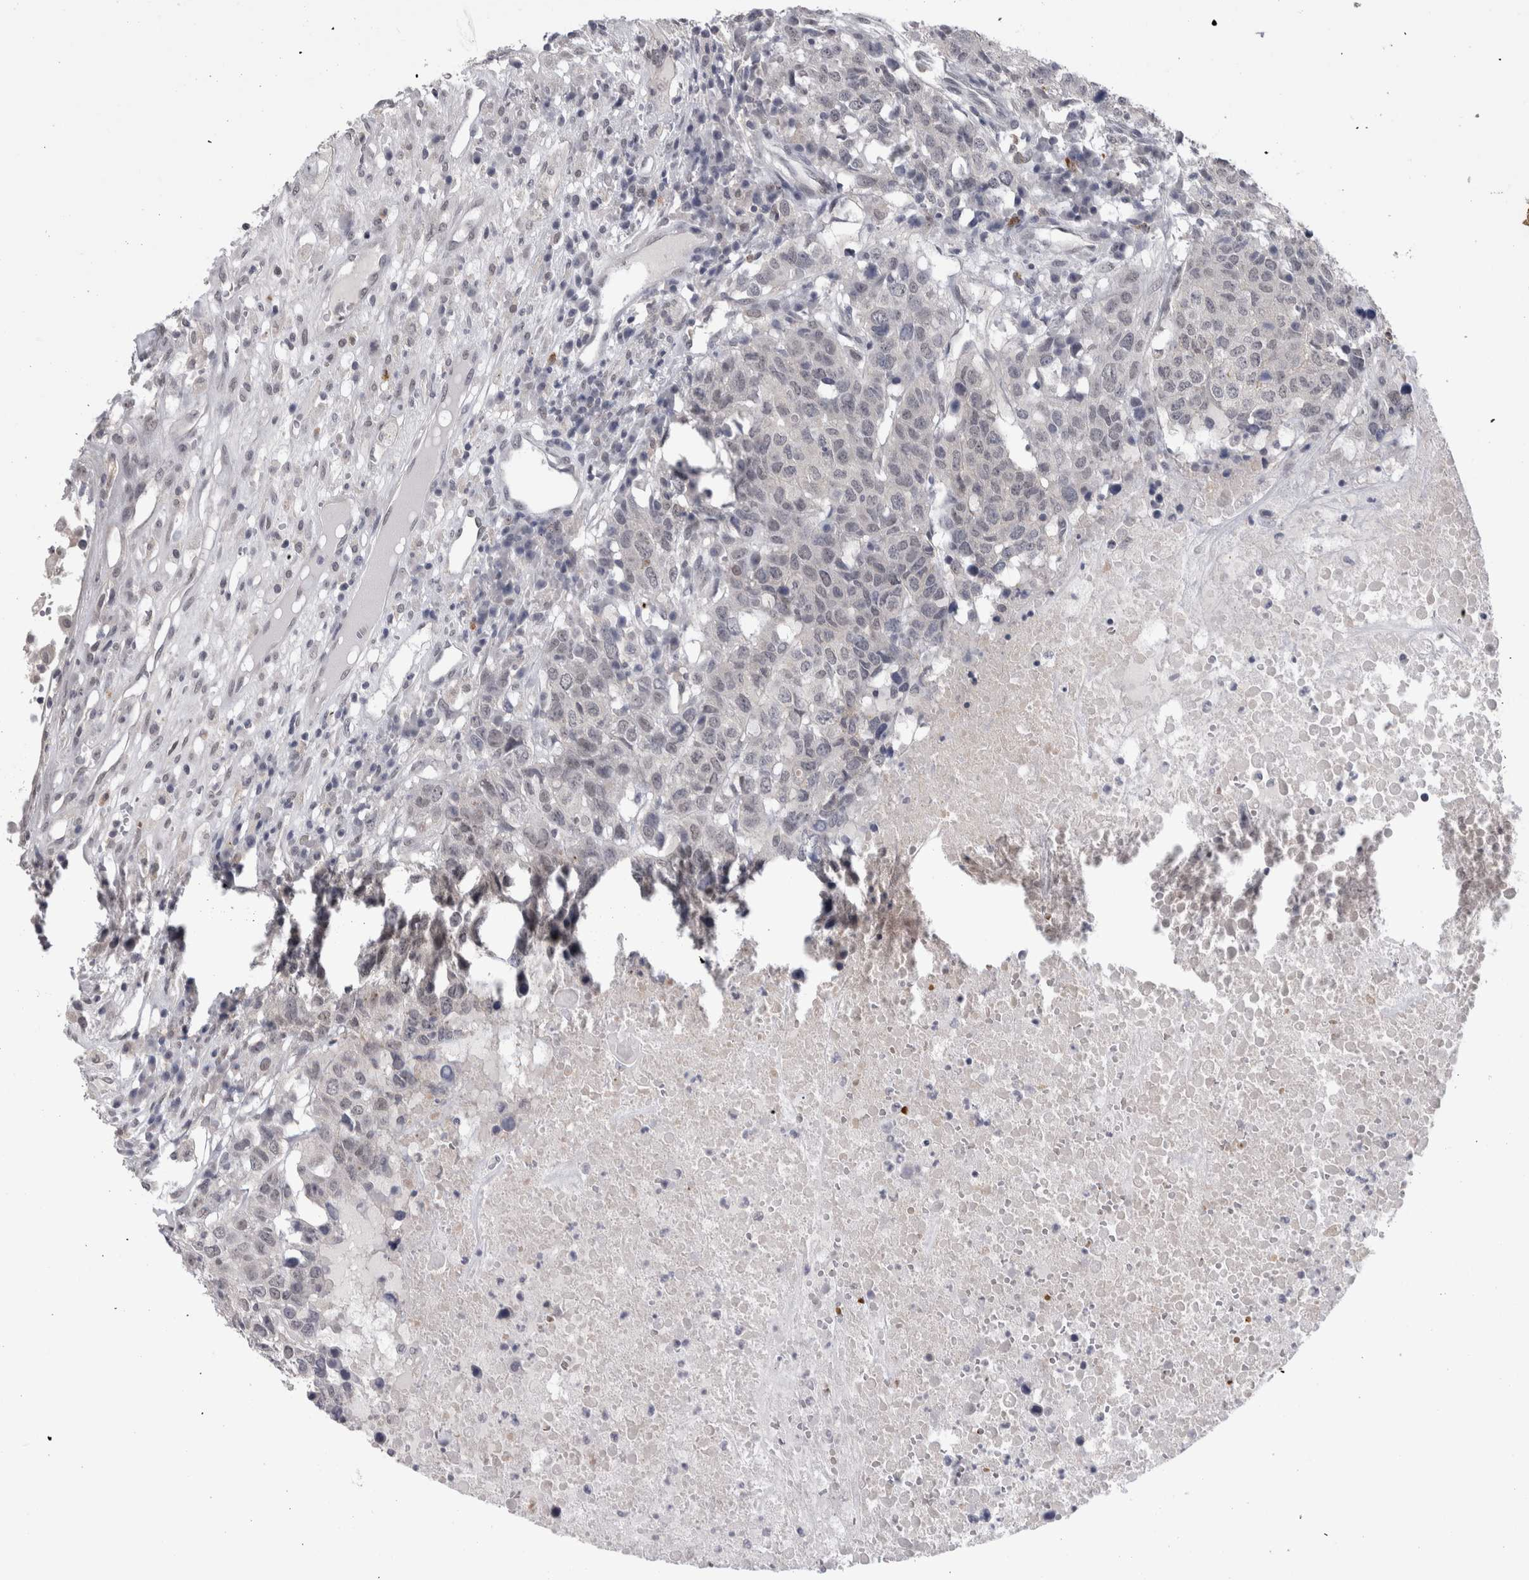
{"staining": {"intensity": "negative", "quantity": "none", "location": "none"}, "tissue": "head and neck cancer", "cell_type": "Tumor cells", "image_type": "cancer", "snomed": [{"axis": "morphology", "description": "Squamous cell carcinoma, NOS"}, {"axis": "topography", "description": "Head-Neck"}], "caption": "DAB (3,3'-diaminobenzidine) immunohistochemical staining of human head and neck cancer demonstrates no significant expression in tumor cells.", "gene": "PEBP4", "patient": {"sex": "male", "age": 66}}